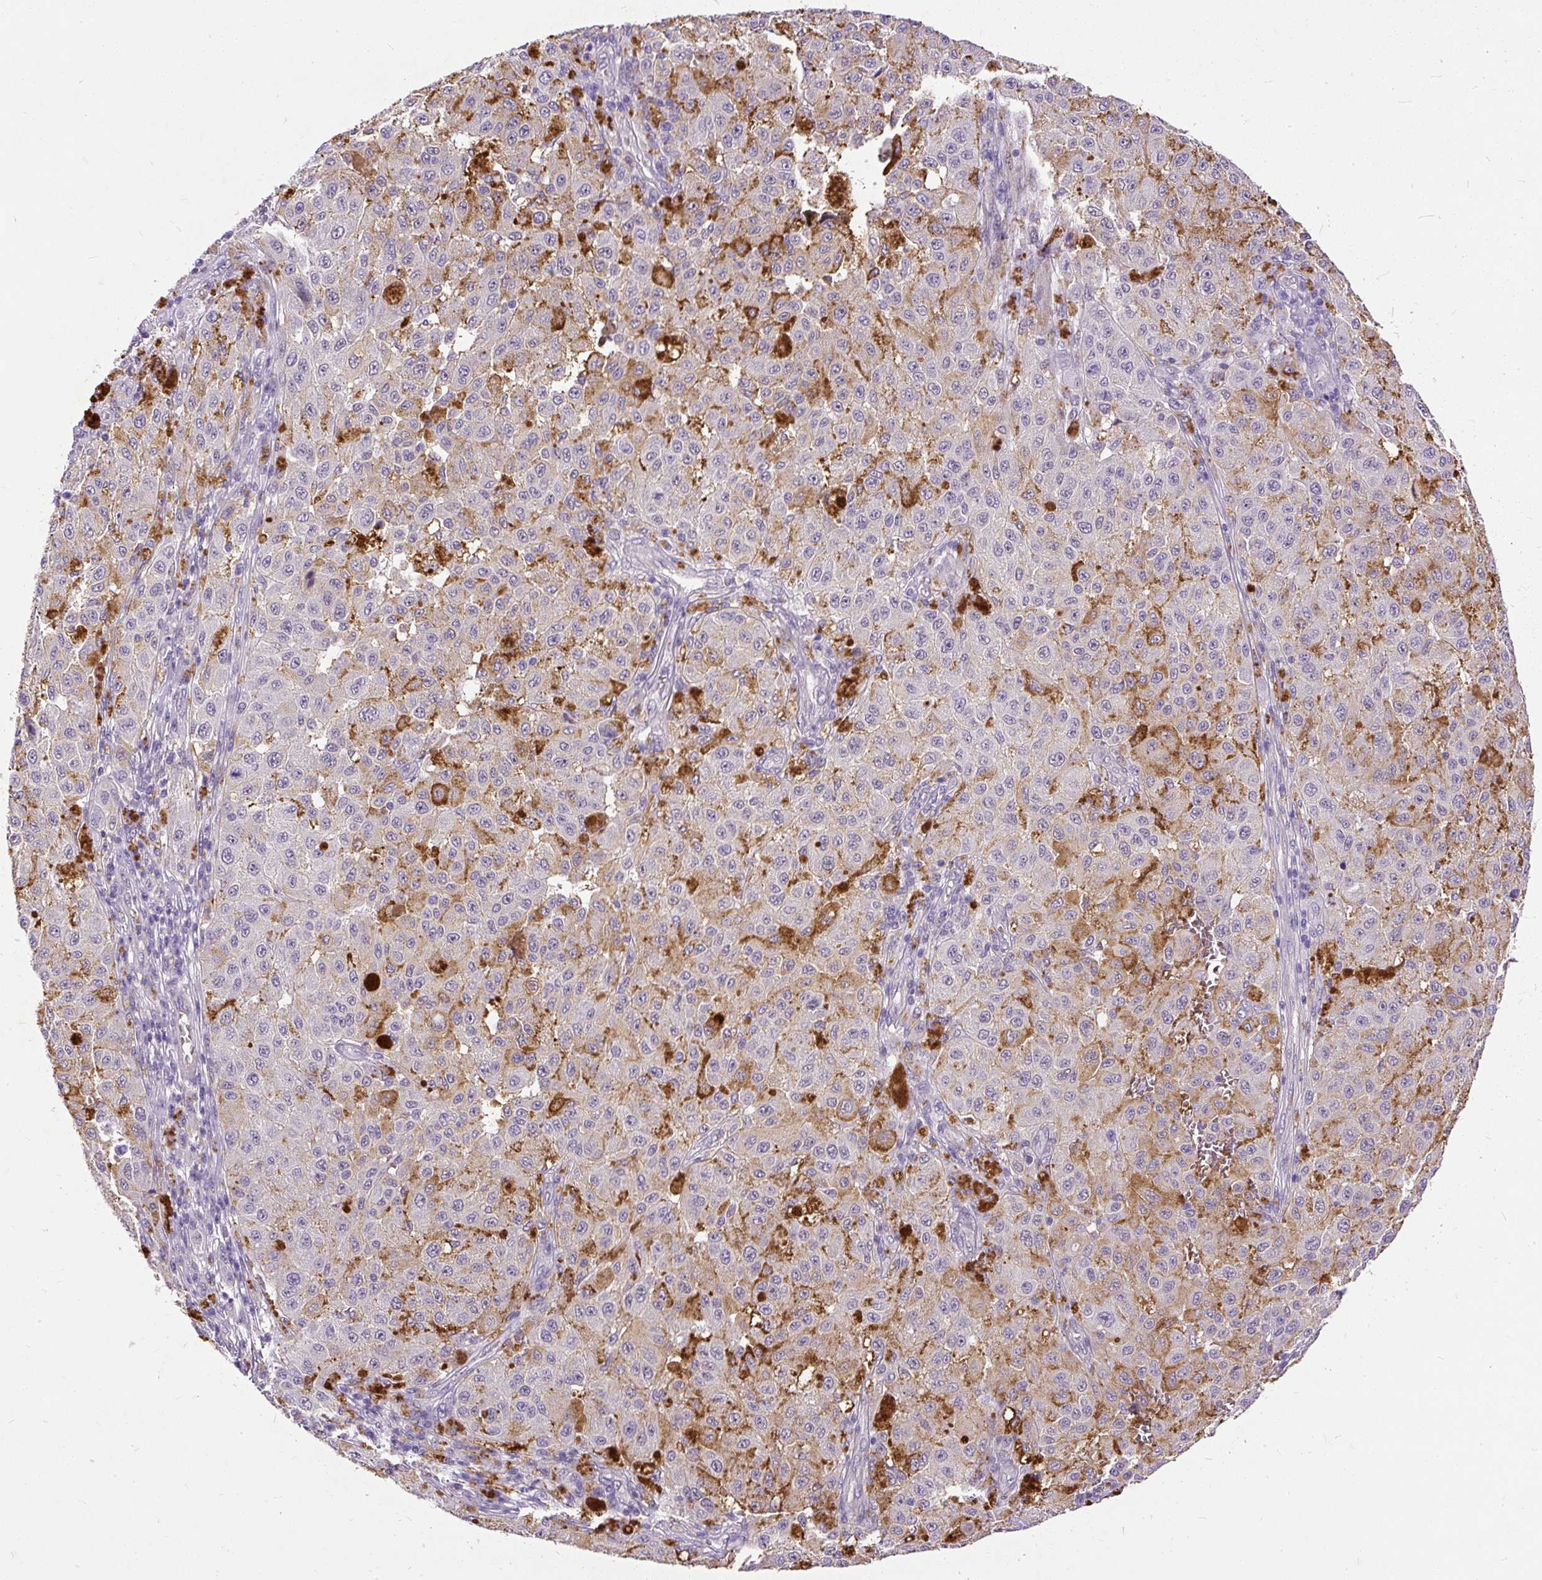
{"staining": {"intensity": "negative", "quantity": "none", "location": "none"}, "tissue": "melanoma", "cell_type": "Tumor cells", "image_type": "cancer", "snomed": [{"axis": "morphology", "description": "Malignant melanoma, NOS"}, {"axis": "topography", "description": "Skin"}], "caption": "Tumor cells are negative for brown protein staining in malignant melanoma.", "gene": "KRTAP20-3", "patient": {"sex": "female", "age": 64}}